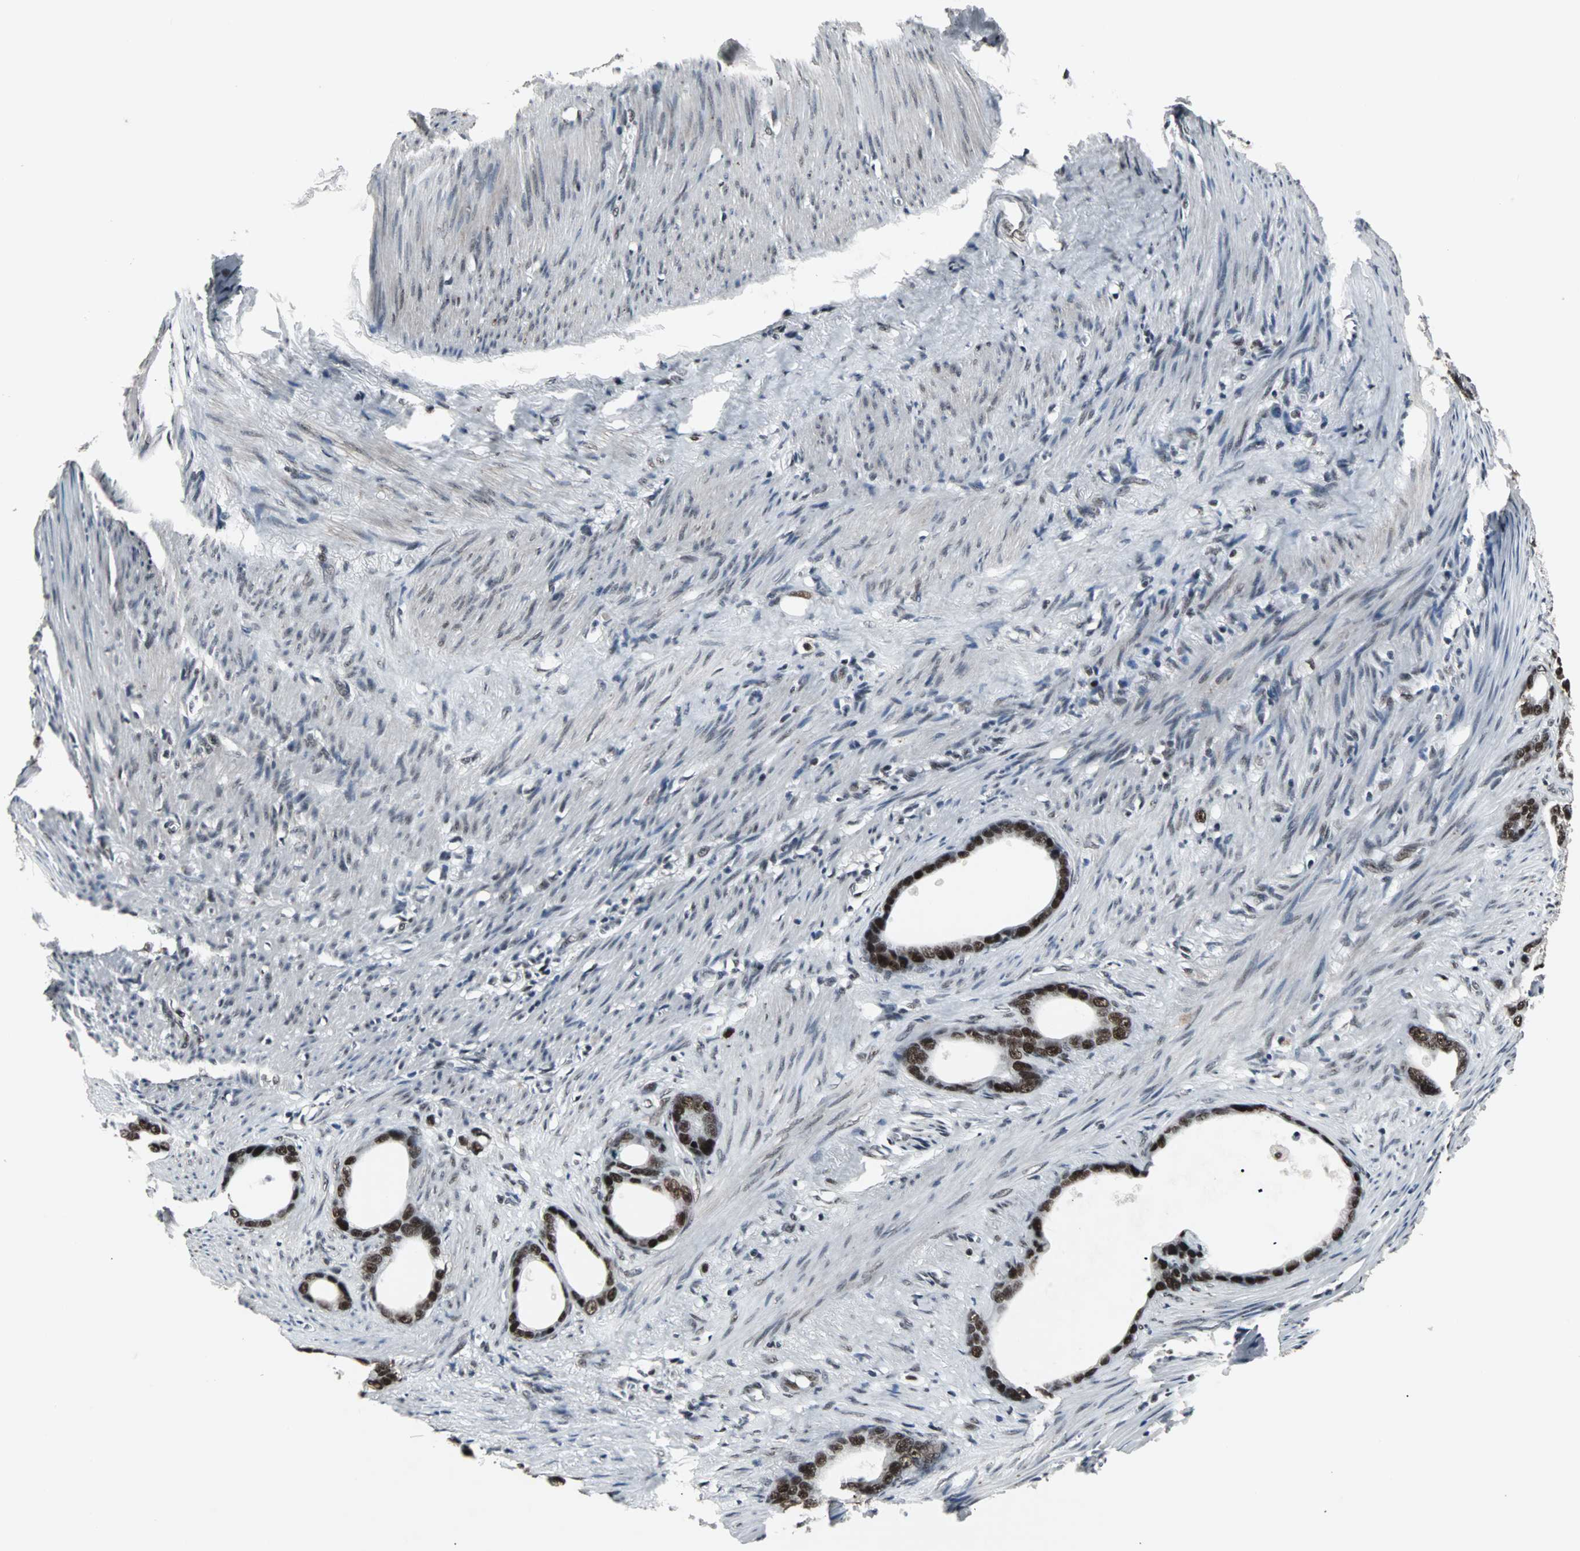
{"staining": {"intensity": "strong", "quantity": ">75%", "location": "nuclear"}, "tissue": "stomach cancer", "cell_type": "Tumor cells", "image_type": "cancer", "snomed": [{"axis": "morphology", "description": "Adenocarcinoma, NOS"}, {"axis": "topography", "description": "Stomach"}], "caption": "DAB (3,3'-diaminobenzidine) immunohistochemical staining of stomach cancer (adenocarcinoma) reveals strong nuclear protein expression in about >75% of tumor cells.", "gene": "PNKP", "patient": {"sex": "female", "age": 75}}